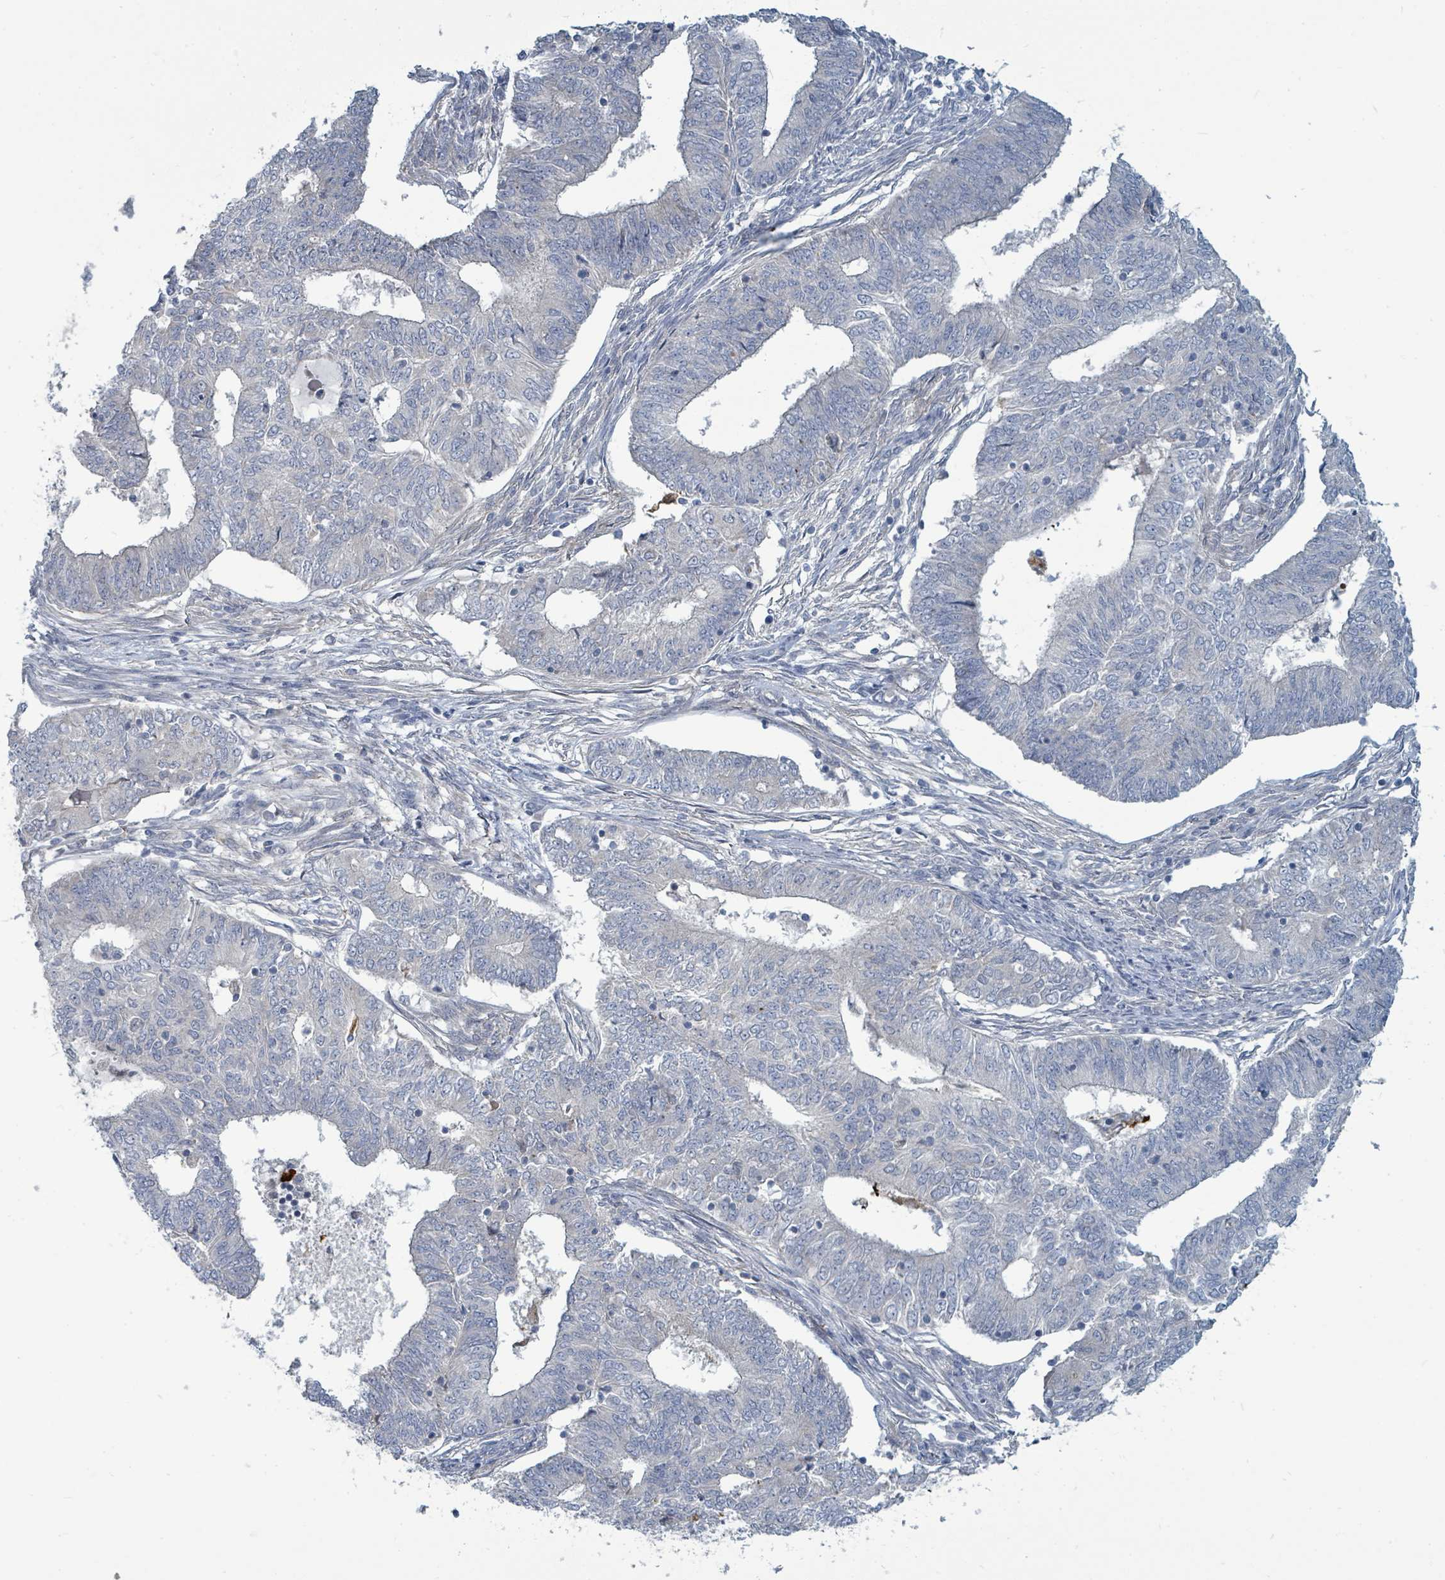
{"staining": {"intensity": "negative", "quantity": "none", "location": "none"}, "tissue": "endometrial cancer", "cell_type": "Tumor cells", "image_type": "cancer", "snomed": [{"axis": "morphology", "description": "Adenocarcinoma, NOS"}, {"axis": "topography", "description": "Endometrium"}], "caption": "Tumor cells are negative for protein expression in human endometrial adenocarcinoma. The staining was performed using DAB (3,3'-diaminobenzidine) to visualize the protein expression in brown, while the nuclei were stained in blue with hematoxylin (Magnification: 20x).", "gene": "TRDMT1", "patient": {"sex": "female", "age": 62}}